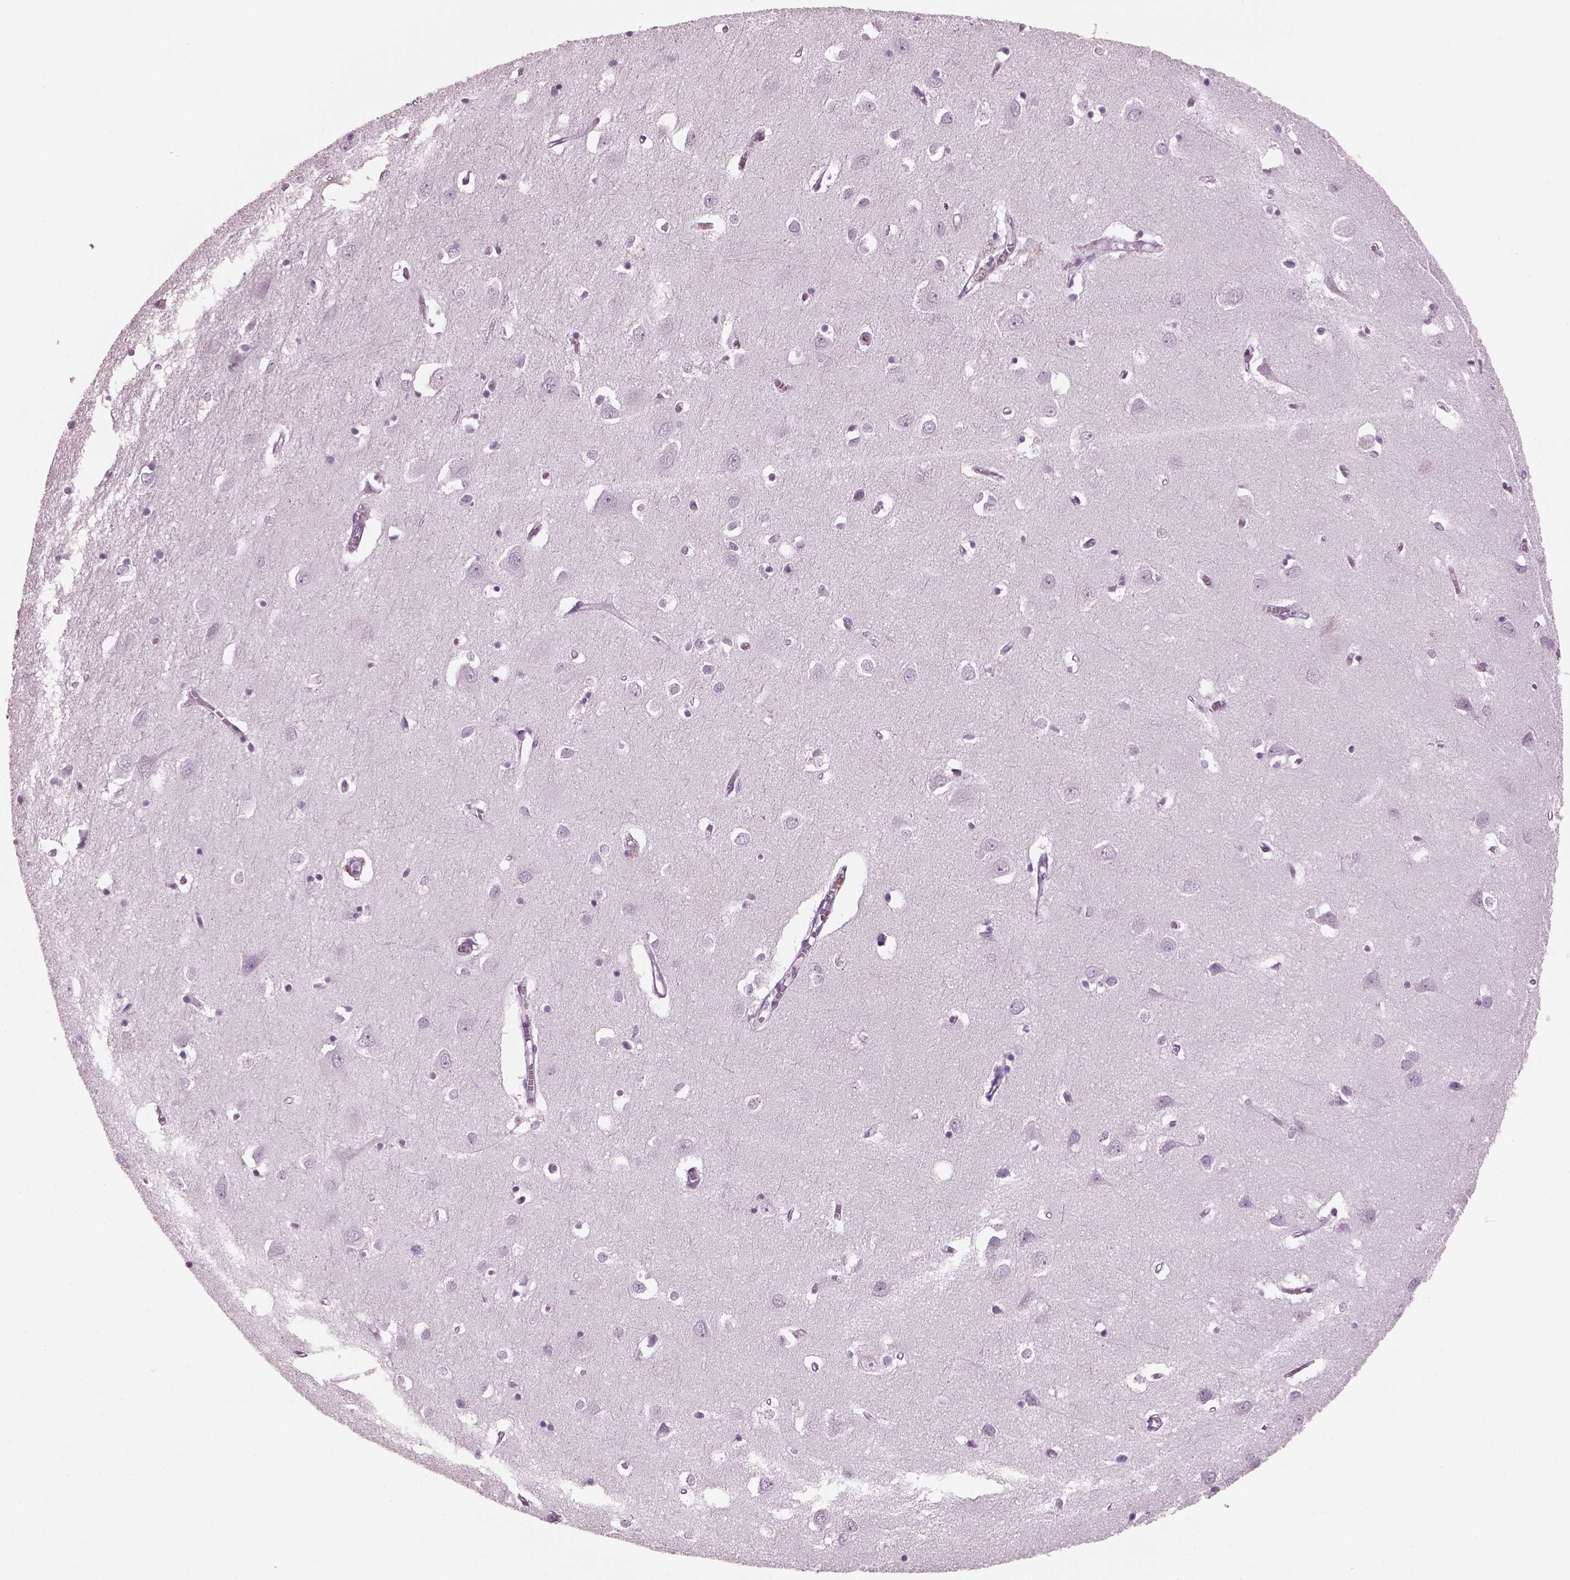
{"staining": {"intensity": "negative", "quantity": "none", "location": "none"}, "tissue": "cerebral cortex", "cell_type": "Endothelial cells", "image_type": "normal", "snomed": [{"axis": "morphology", "description": "Normal tissue, NOS"}, {"axis": "topography", "description": "Cerebral cortex"}], "caption": "This is a photomicrograph of IHC staining of unremarkable cerebral cortex, which shows no staining in endothelial cells. Nuclei are stained in blue.", "gene": "HYDIN", "patient": {"sex": "male", "age": 70}}